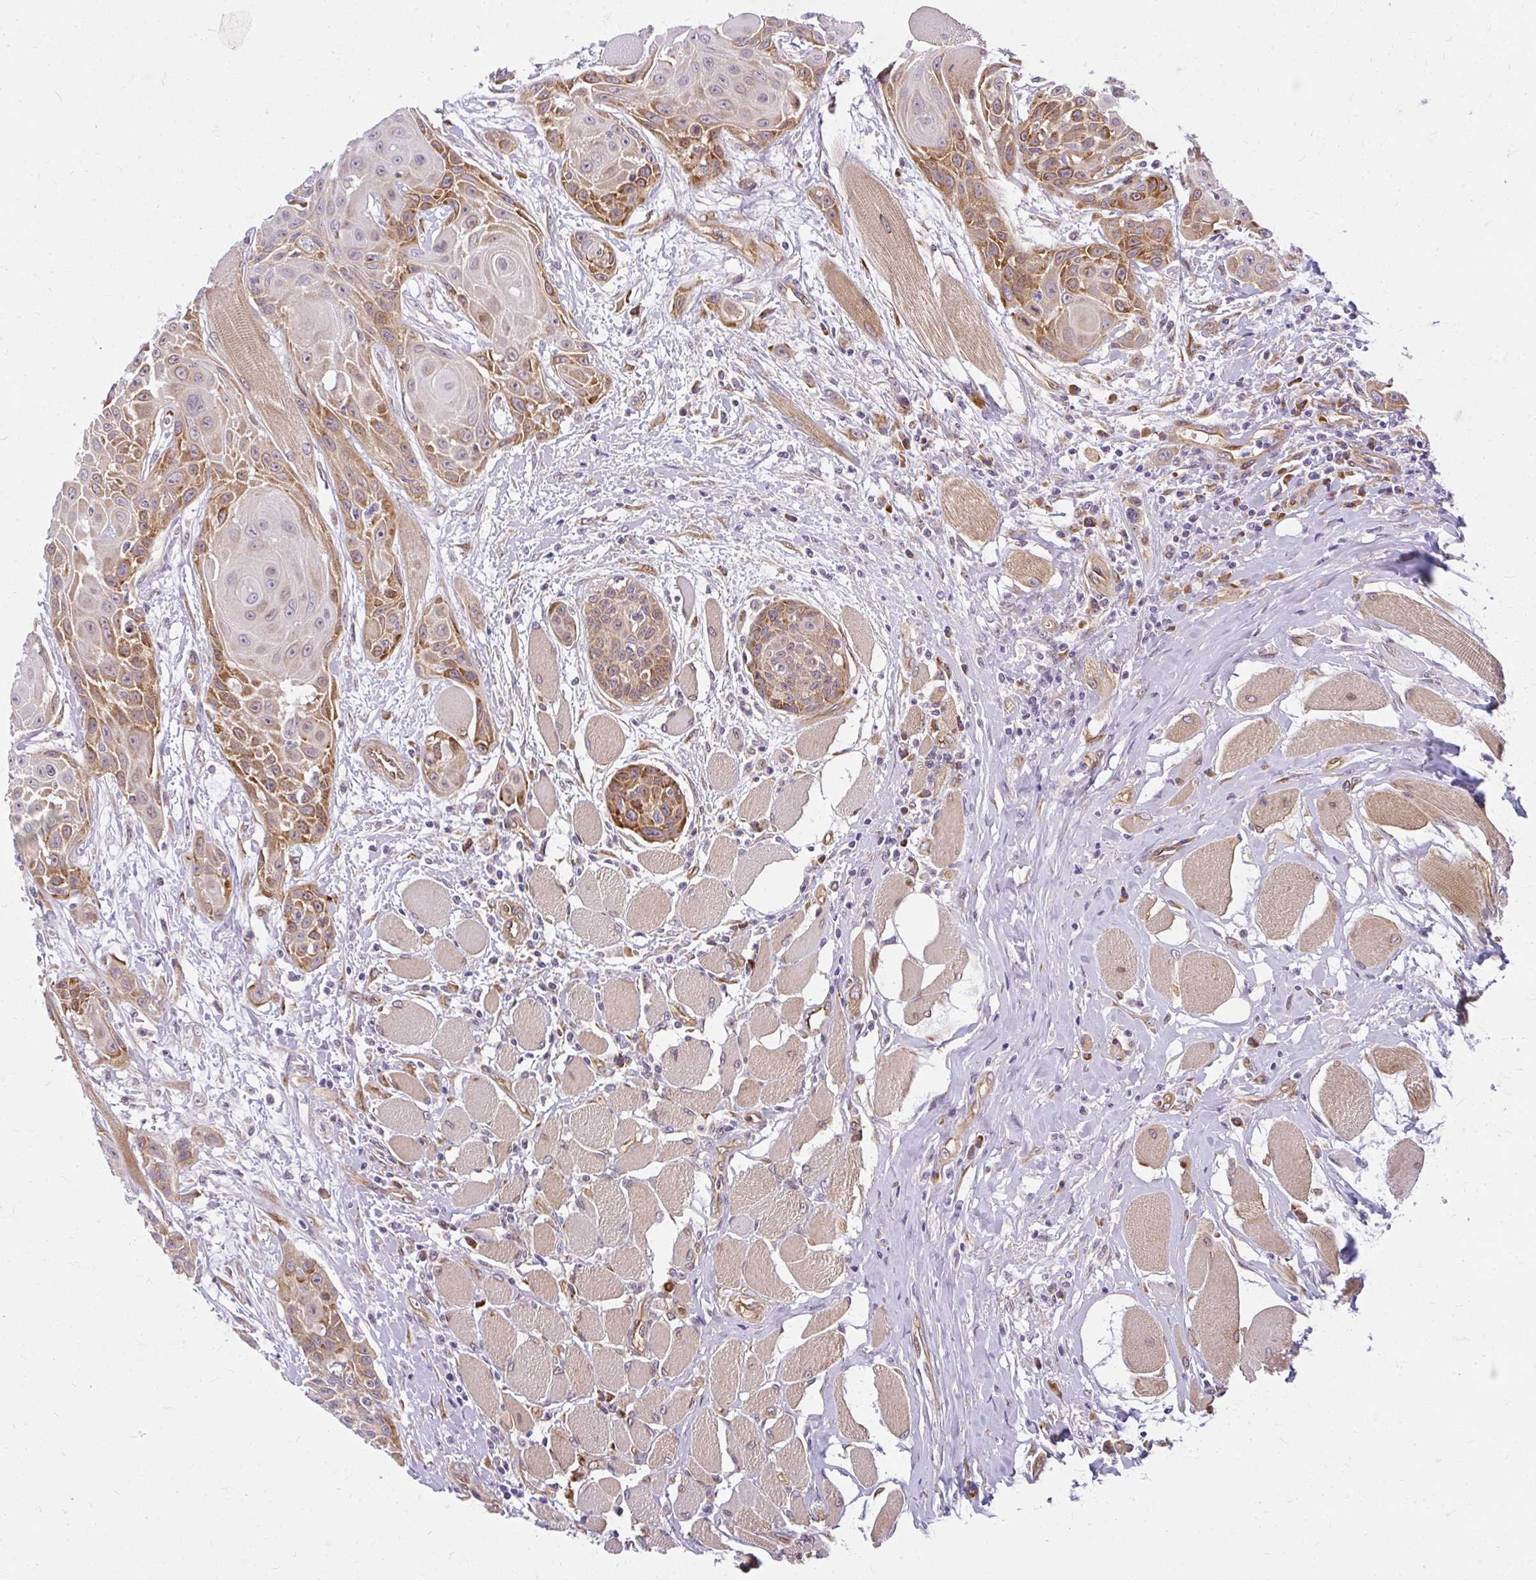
{"staining": {"intensity": "moderate", "quantity": "25%-75%", "location": "cytoplasmic/membranous"}, "tissue": "head and neck cancer", "cell_type": "Tumor cells", "image_type": "cancer", "snomed": [{"axis": "morphology", "description": "Squamous cell carcinoma, NOS"}, {"axis": "topography", "description": "Head-Neck"}], "caption": "The immunohistochemical stain highlights moderate cytoplasmic/membranous staining in tumor cells of head and neck squamous cell carcinoma tissue. (Stains: DAB in brown, nuclei in blue, Microscopy: brightfield microscopy at high magnification).", "gene": "RSKR", "patient": {"sex": "female", "age": 73}}